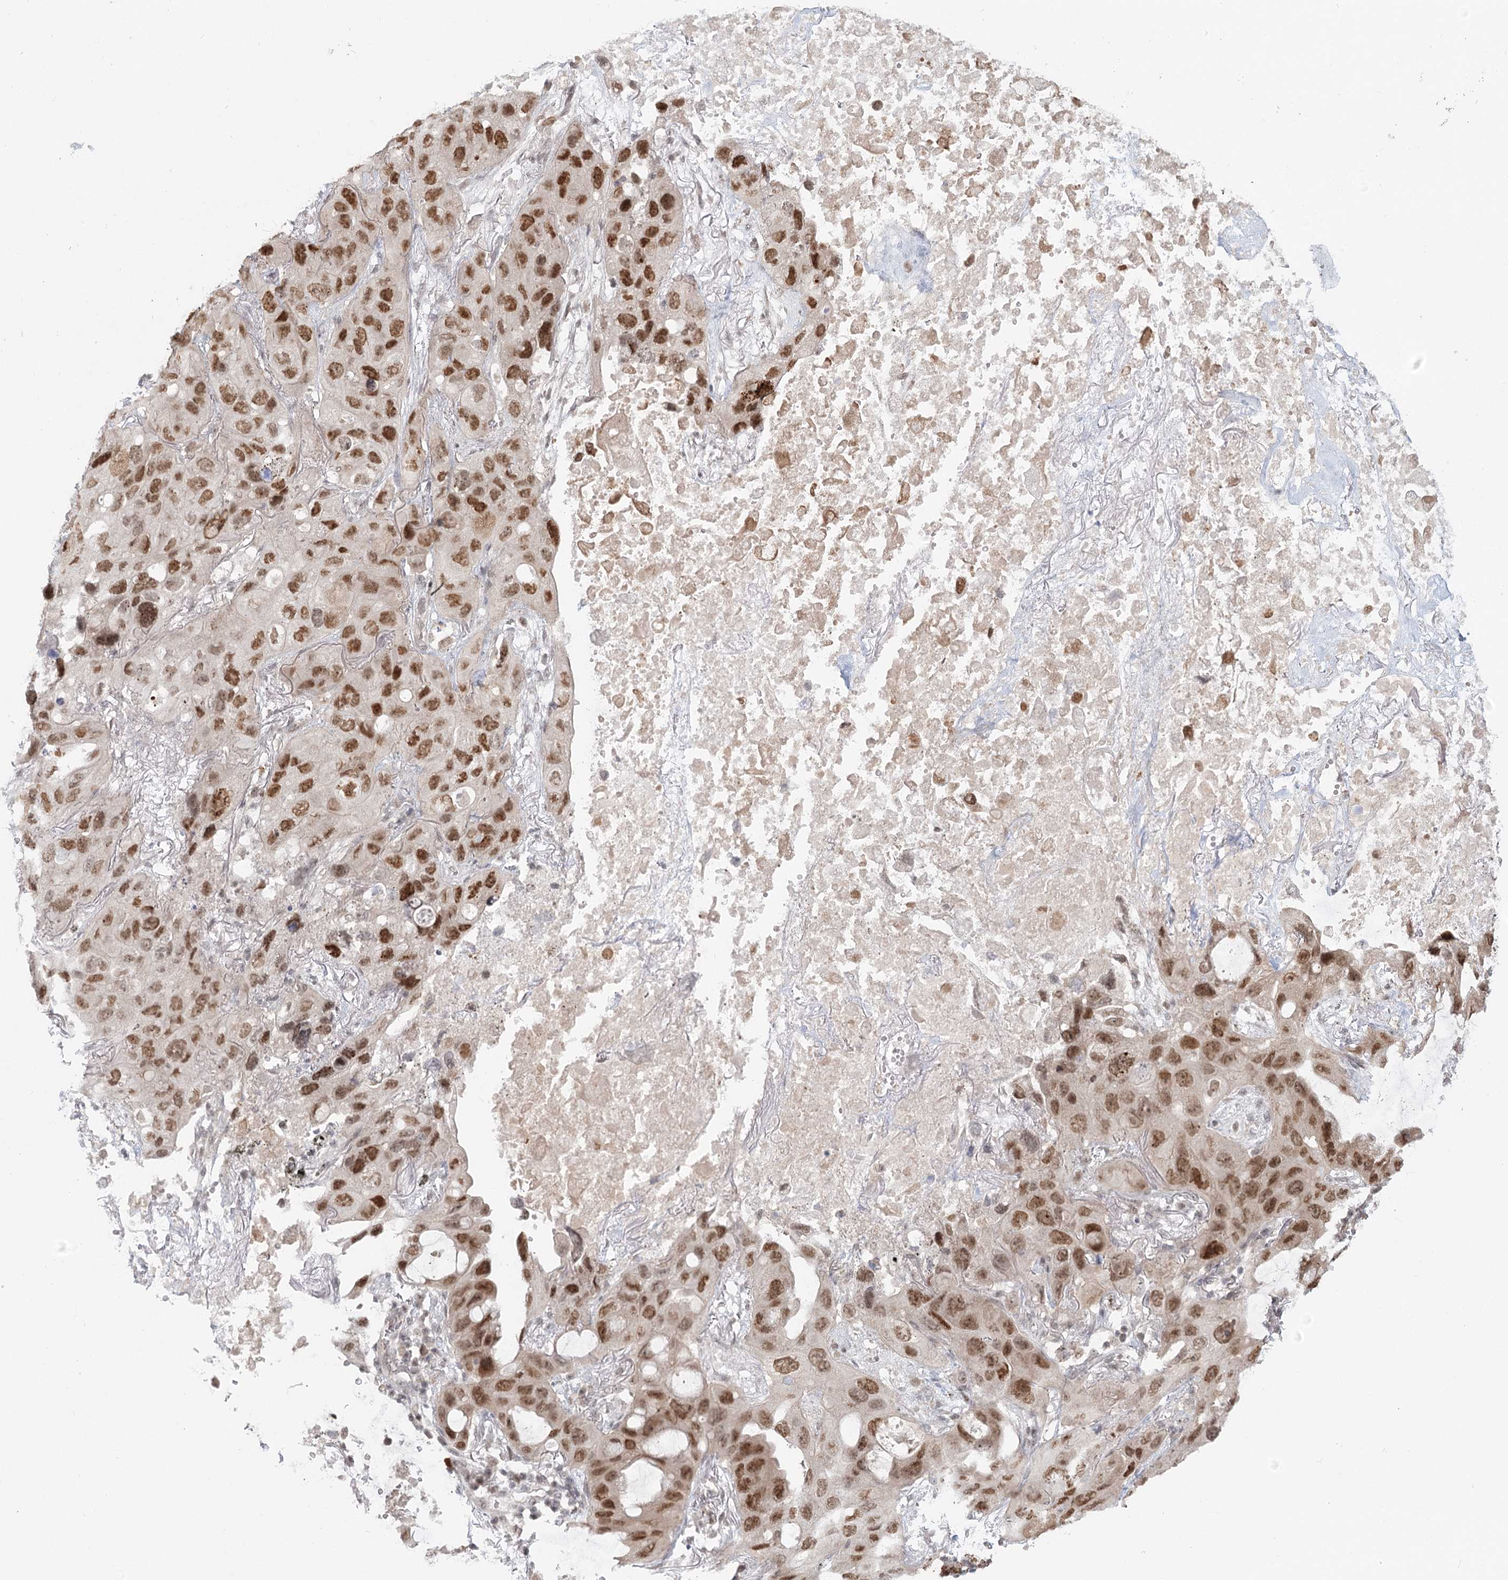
{"staining": {"intensity": "strong", "quantity": ">75%", "location": "nuclear"}, "tissue": "lung cancer", "cell_type": "Tumor cells", "image_type": "cancer", "snomed": [{"axis": "morphology", "description": "Squamous cell carcinoma, NOS"}, {"axis": "topography", "description": "Lung"}], "caption": "DAB immunohistochemical staining of lung cancer displays strong nuclear protein positivity in about >75% of tumor cells.", "gene": "R3HCC1L", "patient": {"sex": "female", "age": 73}}